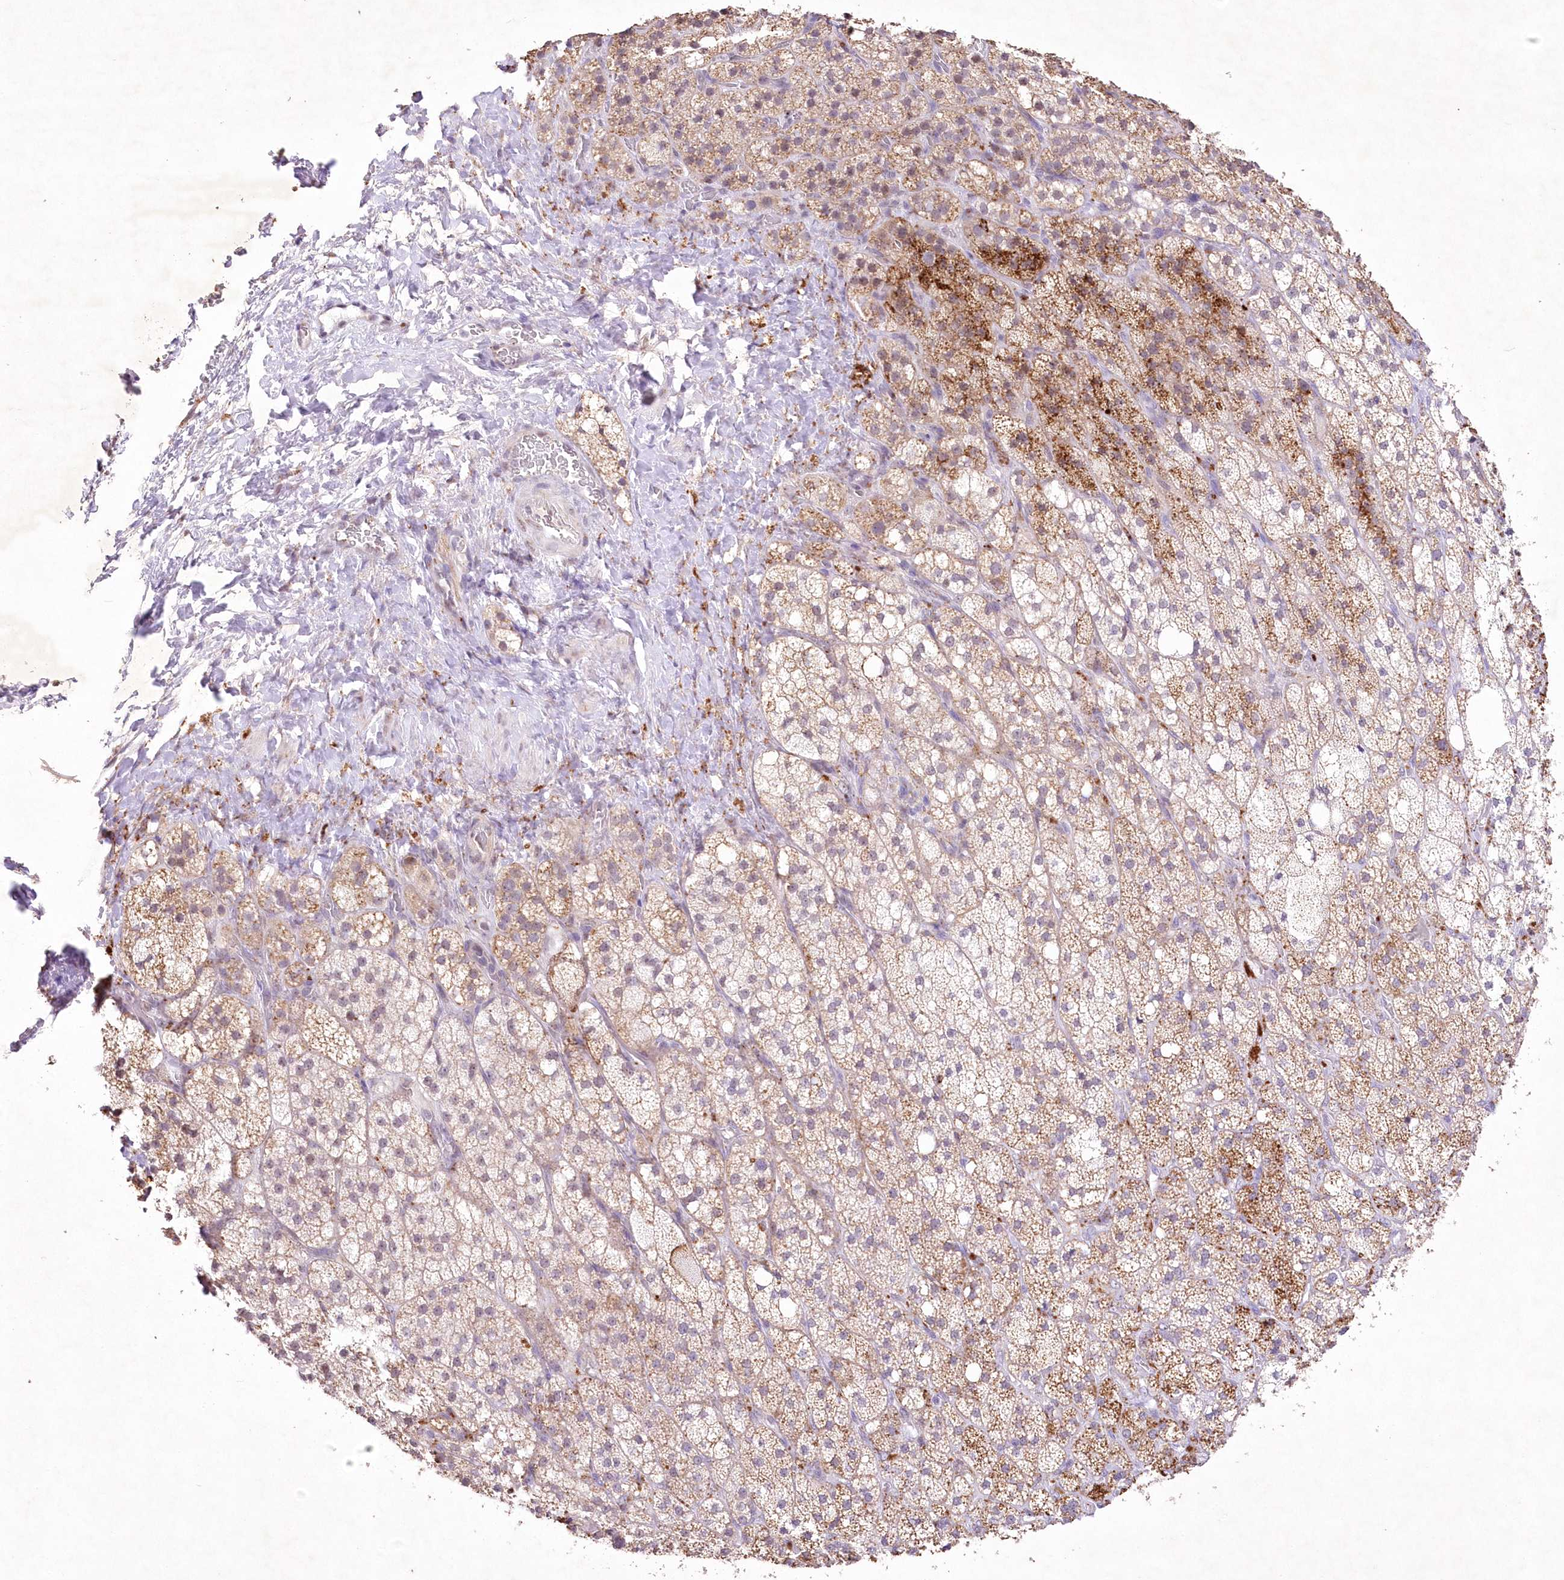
{"staining": {"intensity": "moderate", "quantity": "25%-75%", "location": "cytoplasmic/membranous"}, "tissue": "adrenal gland", "cell_type": "Glandular cells", "image_type": "normal", "snomed": [{"axis": "morphology", "description": "Normal tissue, NOS"}, {"axis": "topography", "description": "Adrenal gland"}], "caption": "A brown stain labels moderate cytoplasmic/membranous staining of a protein in glandular cells of normal adrenal gland.", "gene": "ENSG00000275740", "patient": {"sex": "male", "age": 61}}